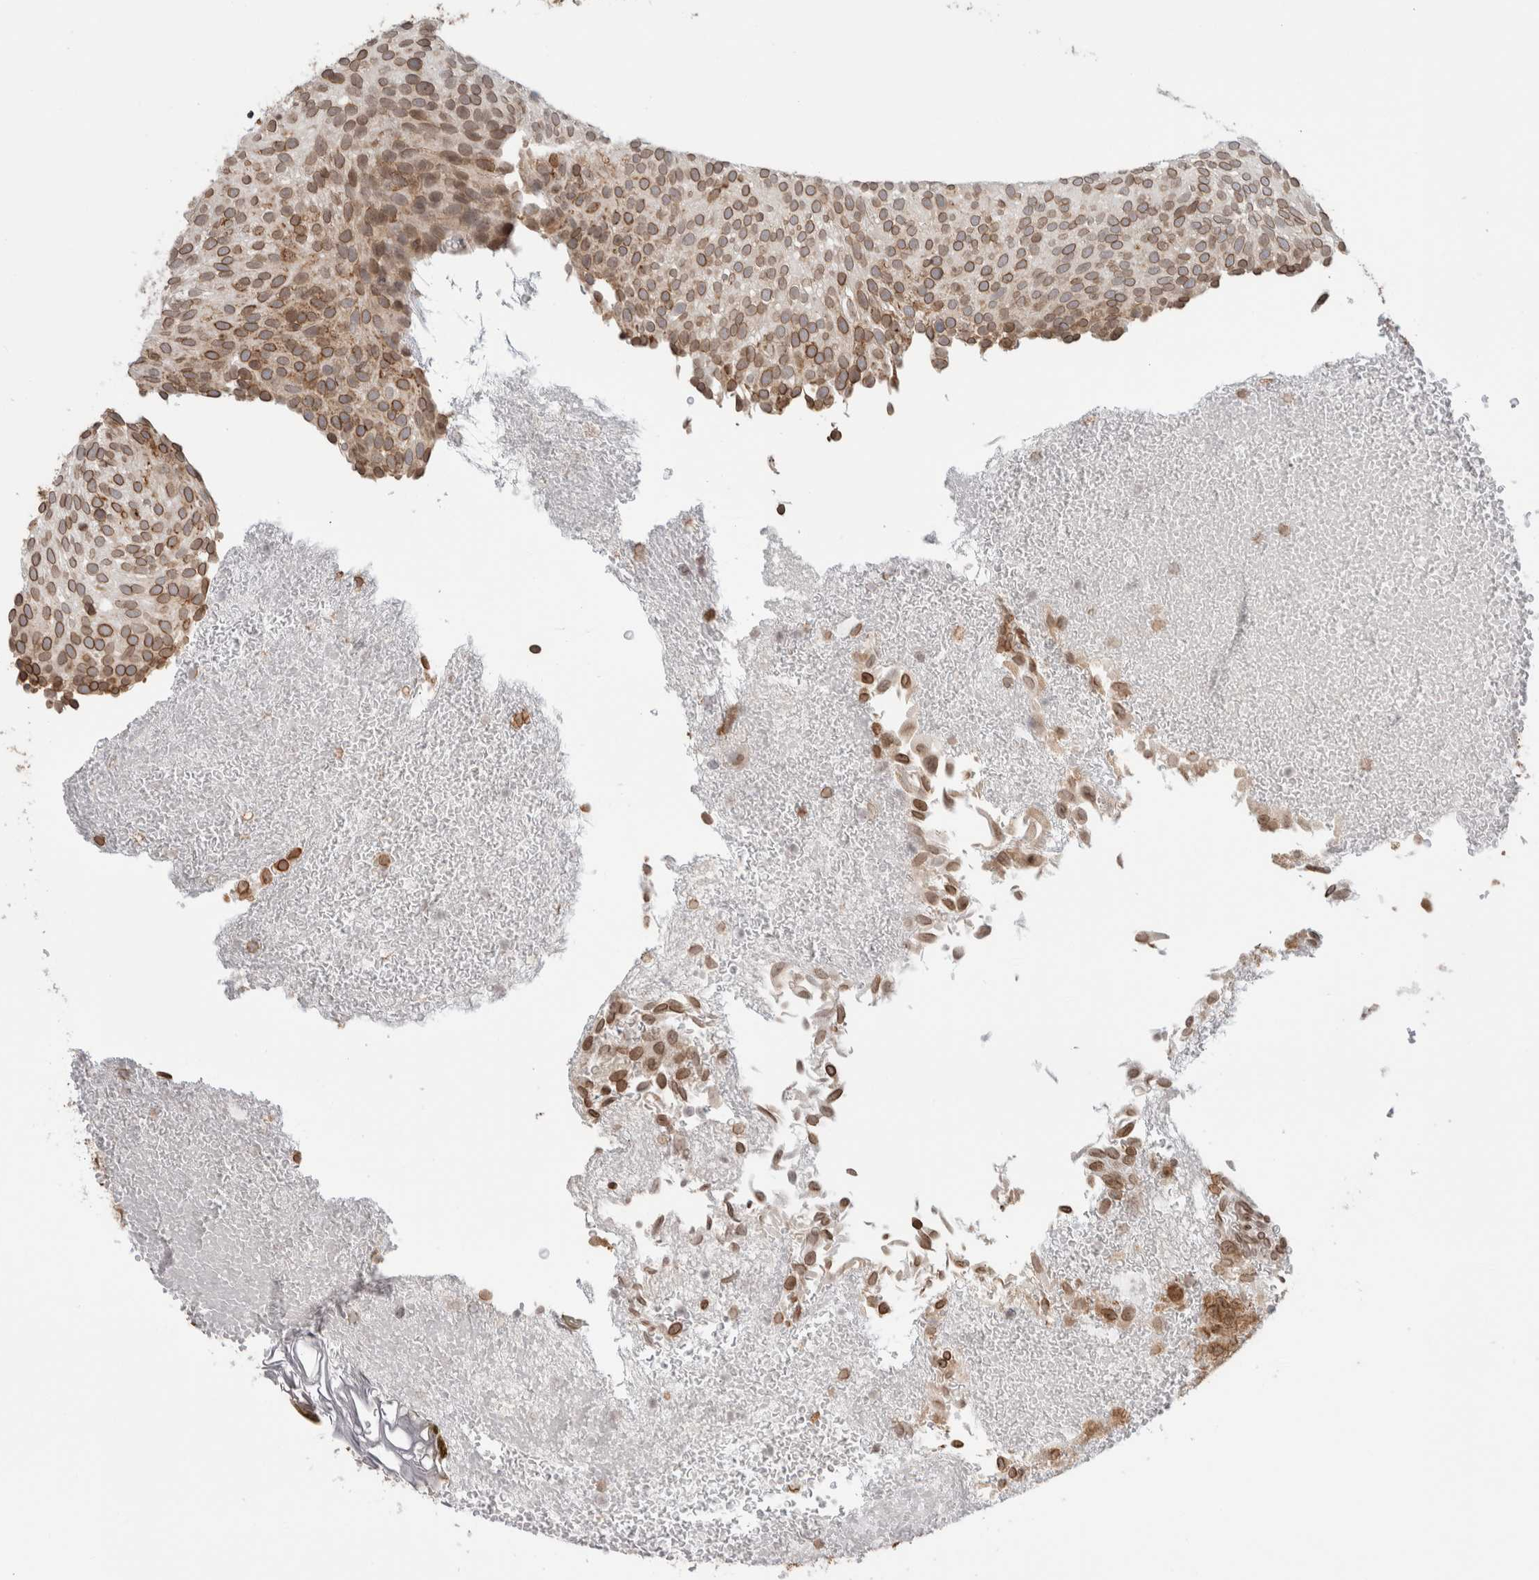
{"staining": {"intensity": "moderate", "quantity": ">75%", "location": "cytoplasmic/membranous,nuclear"}, "tissue": "urothelial cancer", "cell_type": "Tumor cells", "image_type": "cancer", "snomed": [{"axis": "morphology", "description": "Urothelial carcinoma, Low grade"}, {"axis": "topography", "description": "Urinary bladder"}], "caption": "Human urothelial cancer stained with a protein marker exhibits moderate staining in tumor cells.", "gene": "RBMX2", "patient": {"sex": "male", "age": 78}}